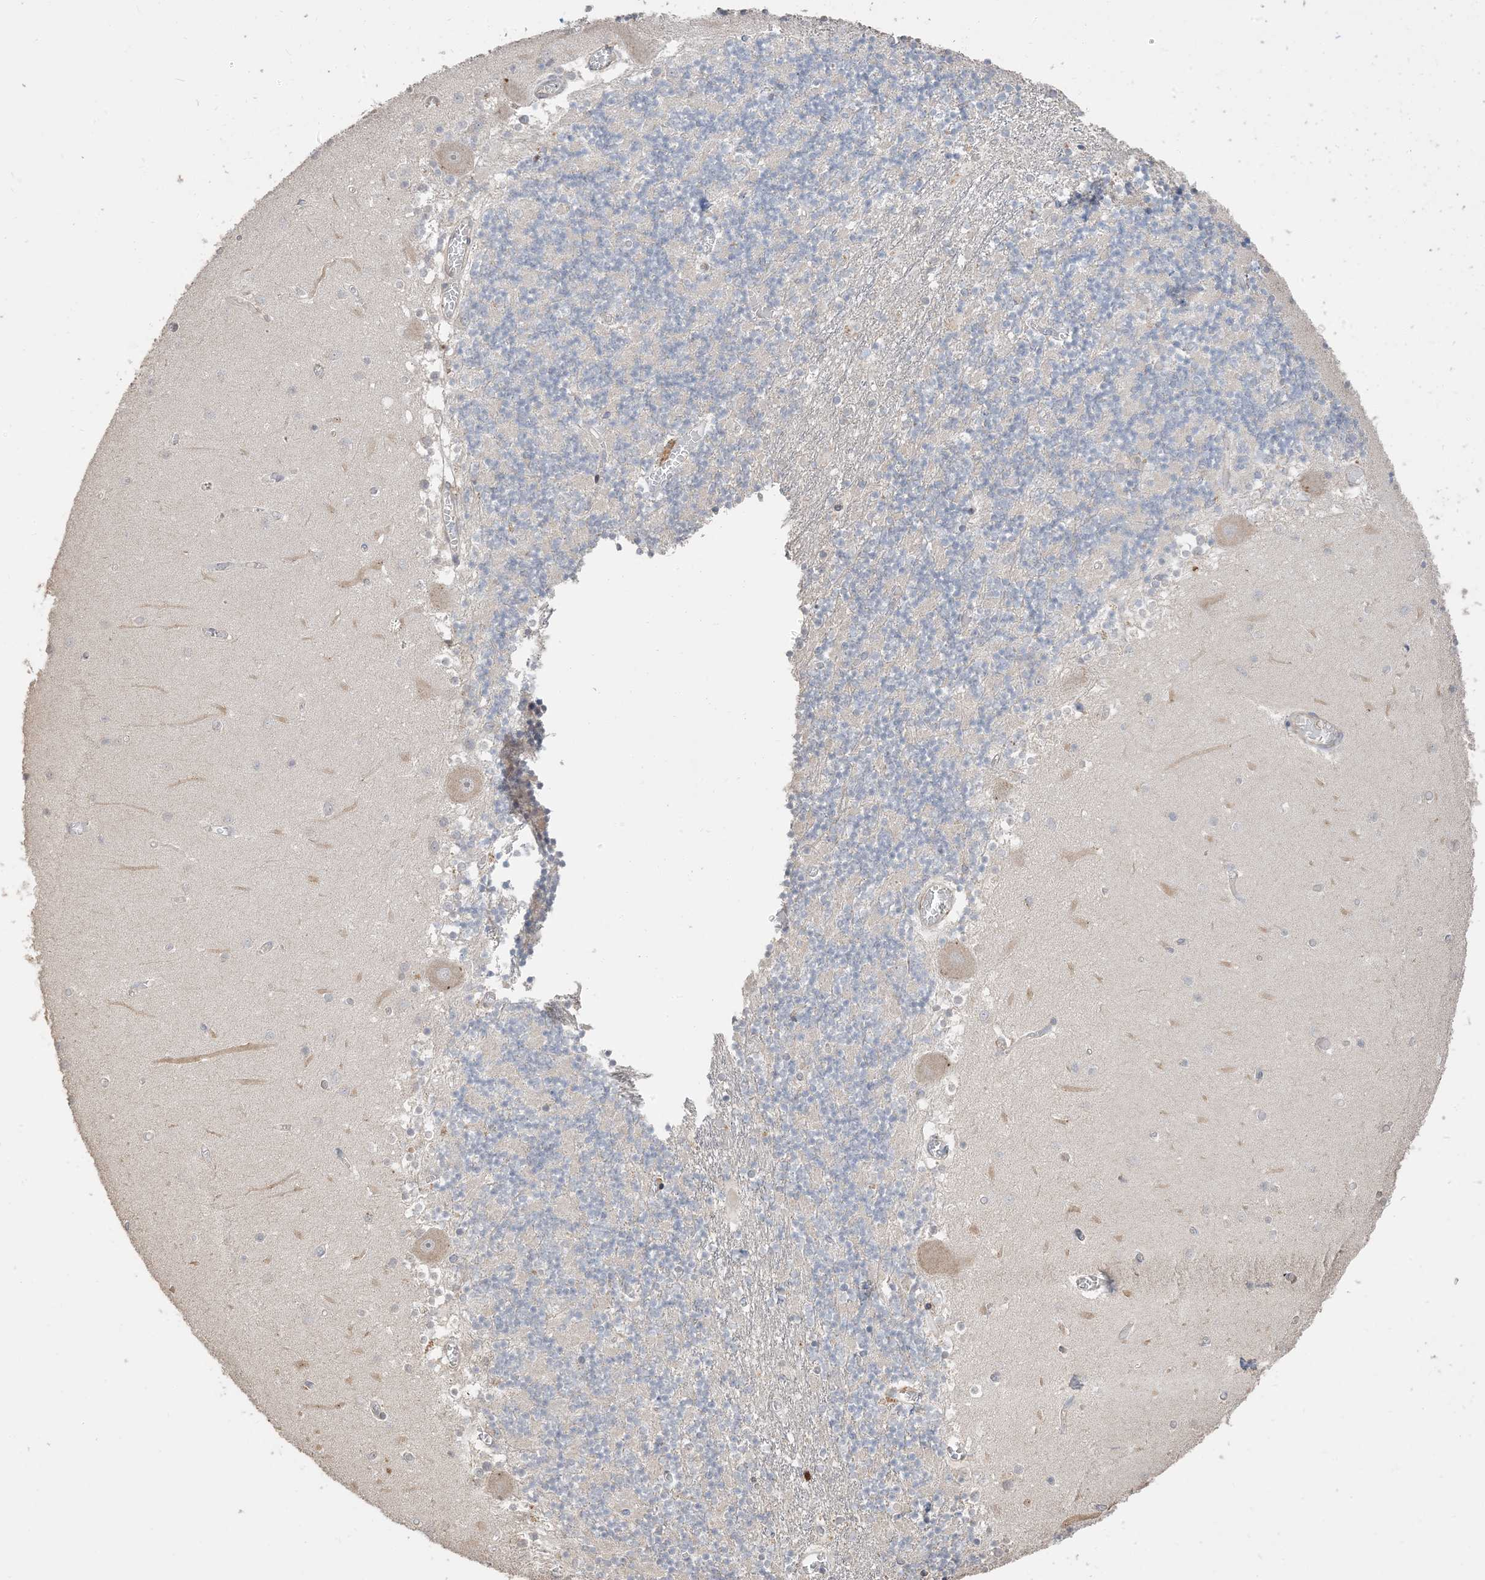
{"staining": {"intensity": "negative", "quantity": "none", "location": "none"}, "tissue": "cerebellum", "cell_type": "Cells in granular layer", "image_type": "normal", "snomed": [{"axis": "morphology", "description": "Normal tissue, NOS"}, {"axis": "topography", "description": "Cerebellum"}], "caption": "Cells in granular layer show no significant positivity in benign cerebellum. (Immunohistochemistry, brightfield microscopy, high magnification).", "gene": "RNF175", "patient": {"sex": "female", "age": 28}}